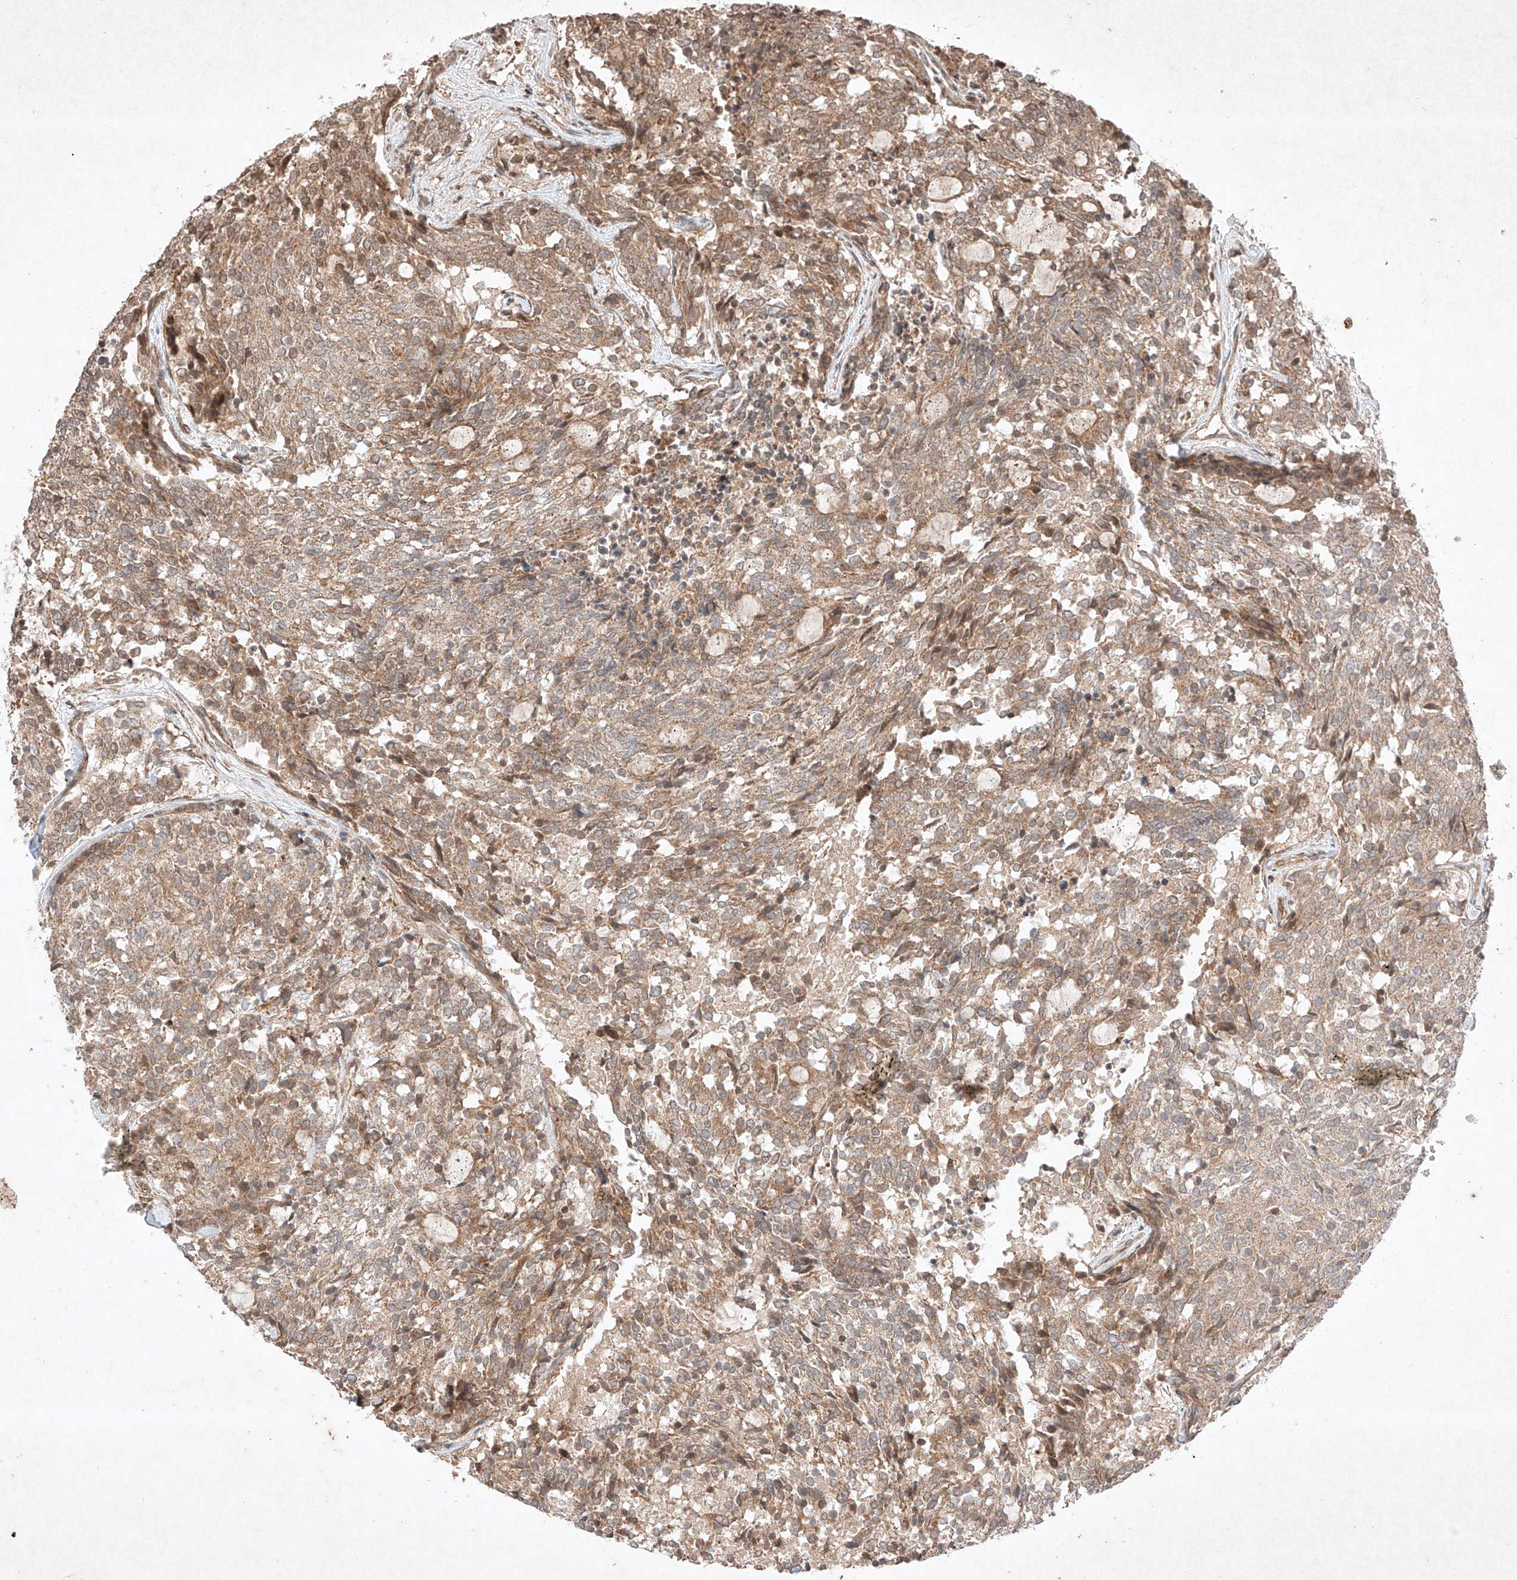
{"staining": {"intensity": "weak", "quantity": ">75%", "location": "cytoplasmic/membranous"}, "tissue": "carcinoid", "cell_type": "Tumor cells", "image_type": "cancer", "snomed": [{"axis": "morphology", "description": "Carcinoid, malignant, NOS"}, {"axis": "topography", "description": "Pancreas"}], "caption": "Immunohistochemical staining of human carcinoid (malignant) displays low levels of weak cytoplasmic/membranous positivity in approximately >75% of tumor cells.", "gene": "RNF31", "patient": {"sex": "female", "age": 54}}